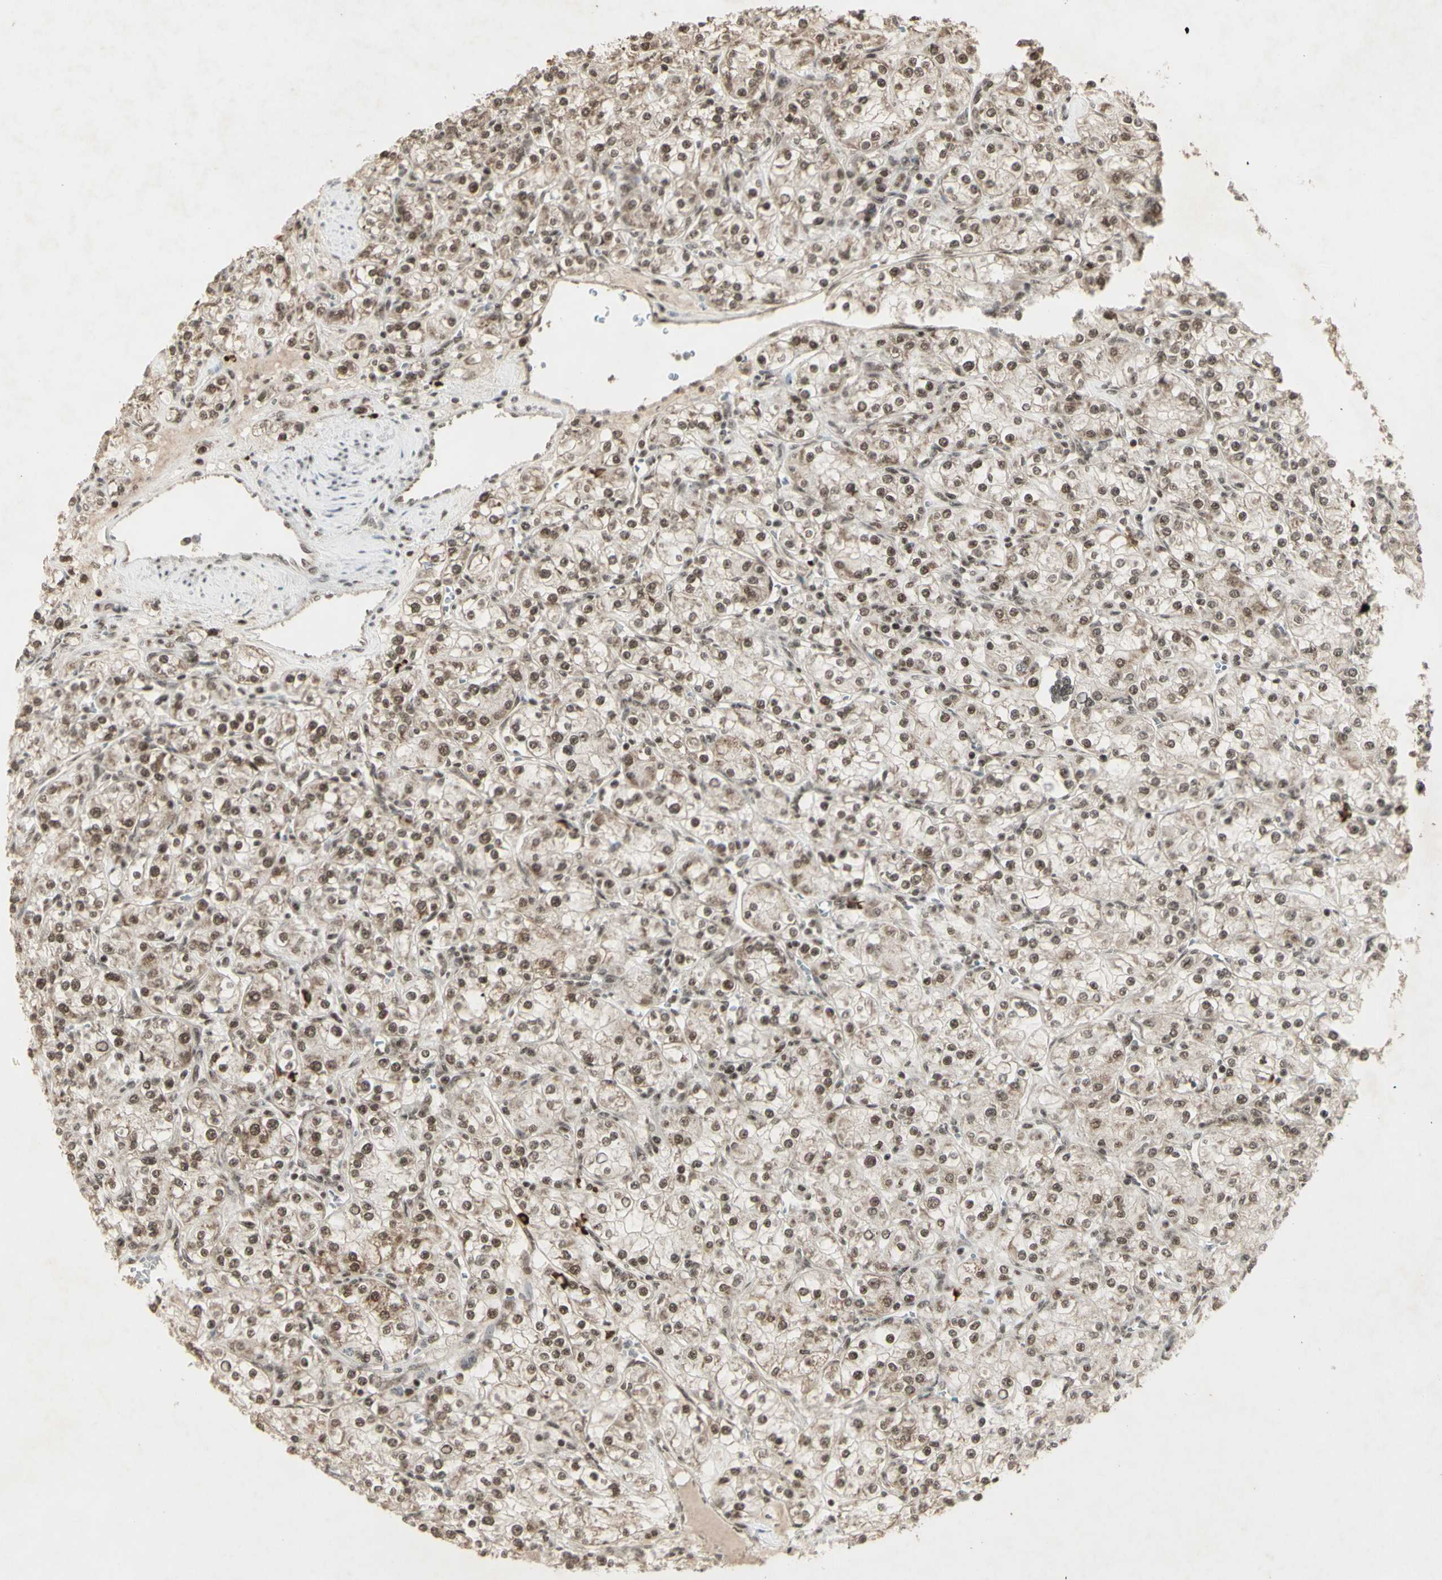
{"staining": {"intensity": "moderate", "quantity": ">75%", "location": "cytoplasmic/membranous,nuclear"}, "tissue": "renal cancer", "cell_type": "Tumor cells", "image_type": "cancer", "snomed": [{"axis": "morphology", "description": "Adenocarcinoma, NOS"}, {"axis": "topography", "description": "Kidney"}], "caption": "There is medium levels of moderate cytoplasmic/membranous and nuclear staining in tumor cells of renal cancer, as demonstrated by immunohistochemical staining (brown color).", "gene": "CCNT1", "patient": {"sex": "male", "age": 77}}